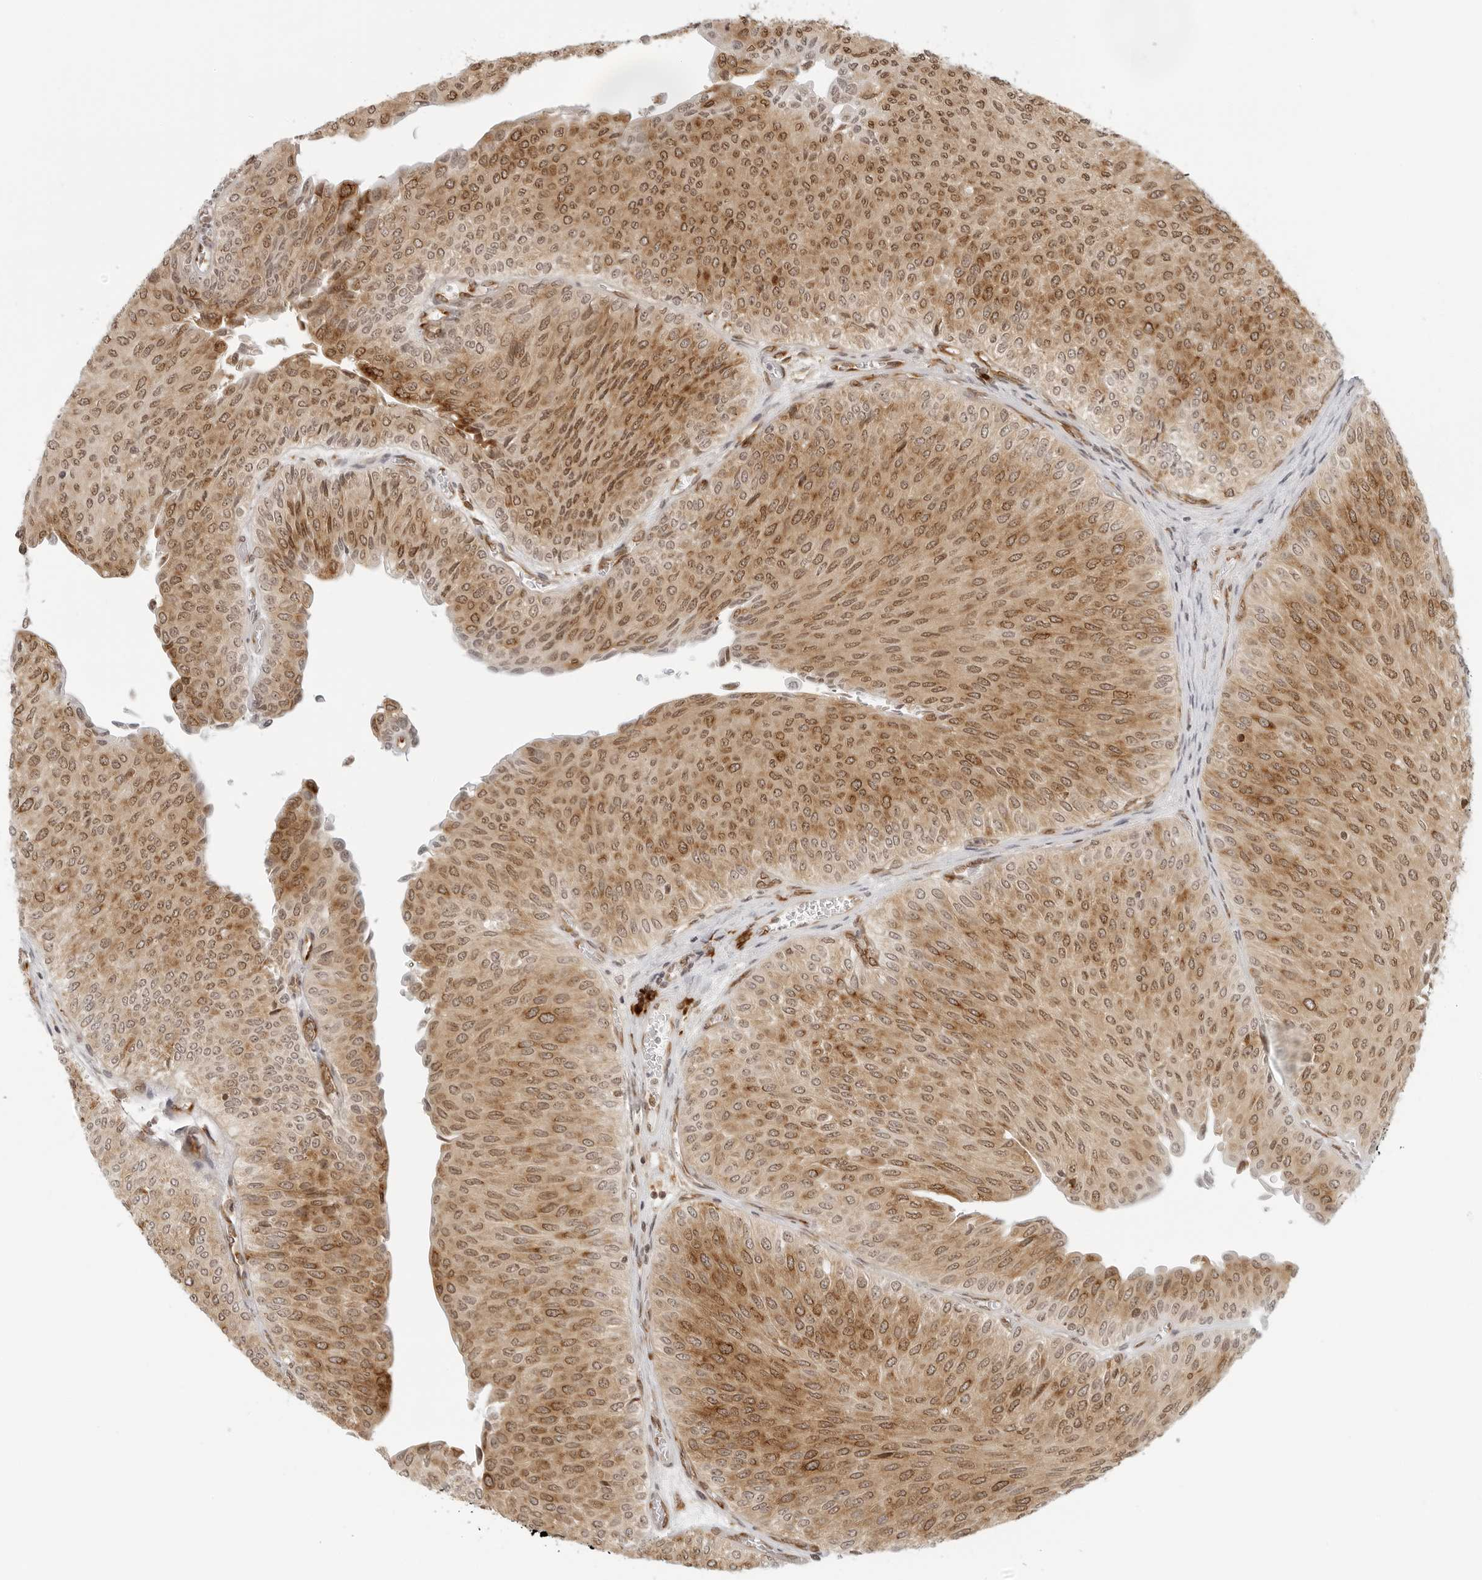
{"staining": {"intensity": "moderate", "quantity": ">75%", "location": "cytoplasmic/membranous,nuclear"}, "tissue": "urothelial cancer", "cell_type": "Tumor cells", "image_type": "cancer", "snomed": [{"axis": "morphology", "description": "Urothelial carcinoma, Low grade"}, {"axis": "topography", "description": "Urinary bladder"}], "caption": "Human urothelial cancer stained for a protein (brown) shows moderate cytoplasmic/membranous and nuclear positive positivity in approximately >75% of tumor cells.", "gene": "EIF4G1", "patient": {"sex": "male", "age": 78}}